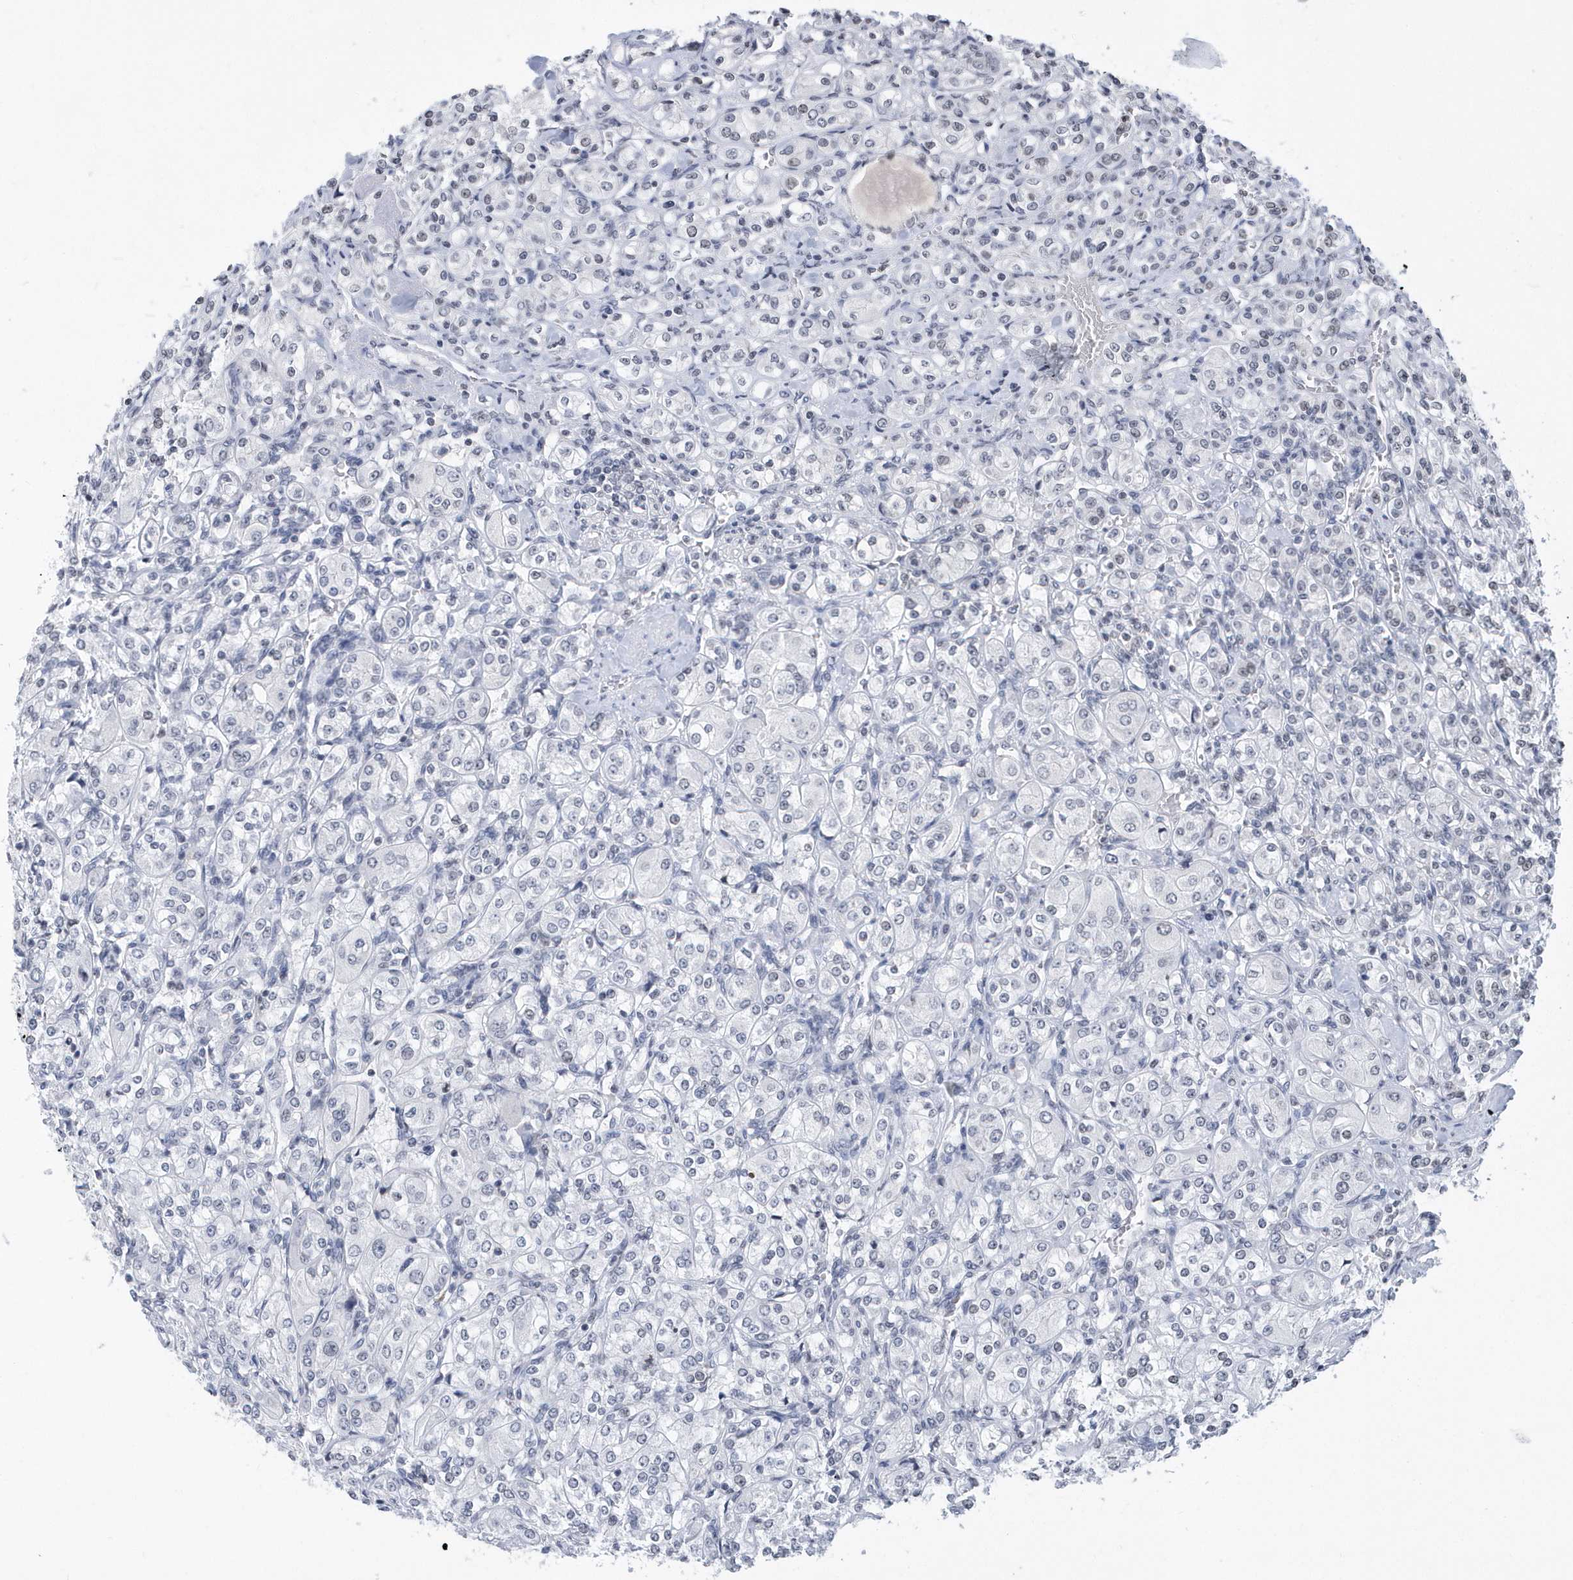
{"staining": {"intensity": "negative", "quantity": "none", "location": "none"}, "tissue": "renal cancer", "cell_type": "Tumor cells", "image_type": "cancer", "snomed": [{"axis": "morphology", "description": "Adenocarcinoma, NOS"}, {"axis": "topography", "description": "Kidney"}], "caption": "Image shows no protein positivity in tumor cells of renal adenocarcinoma tissue.", "gene": "VWA5B2", "patient": {"sex": "male", "age": 77}}